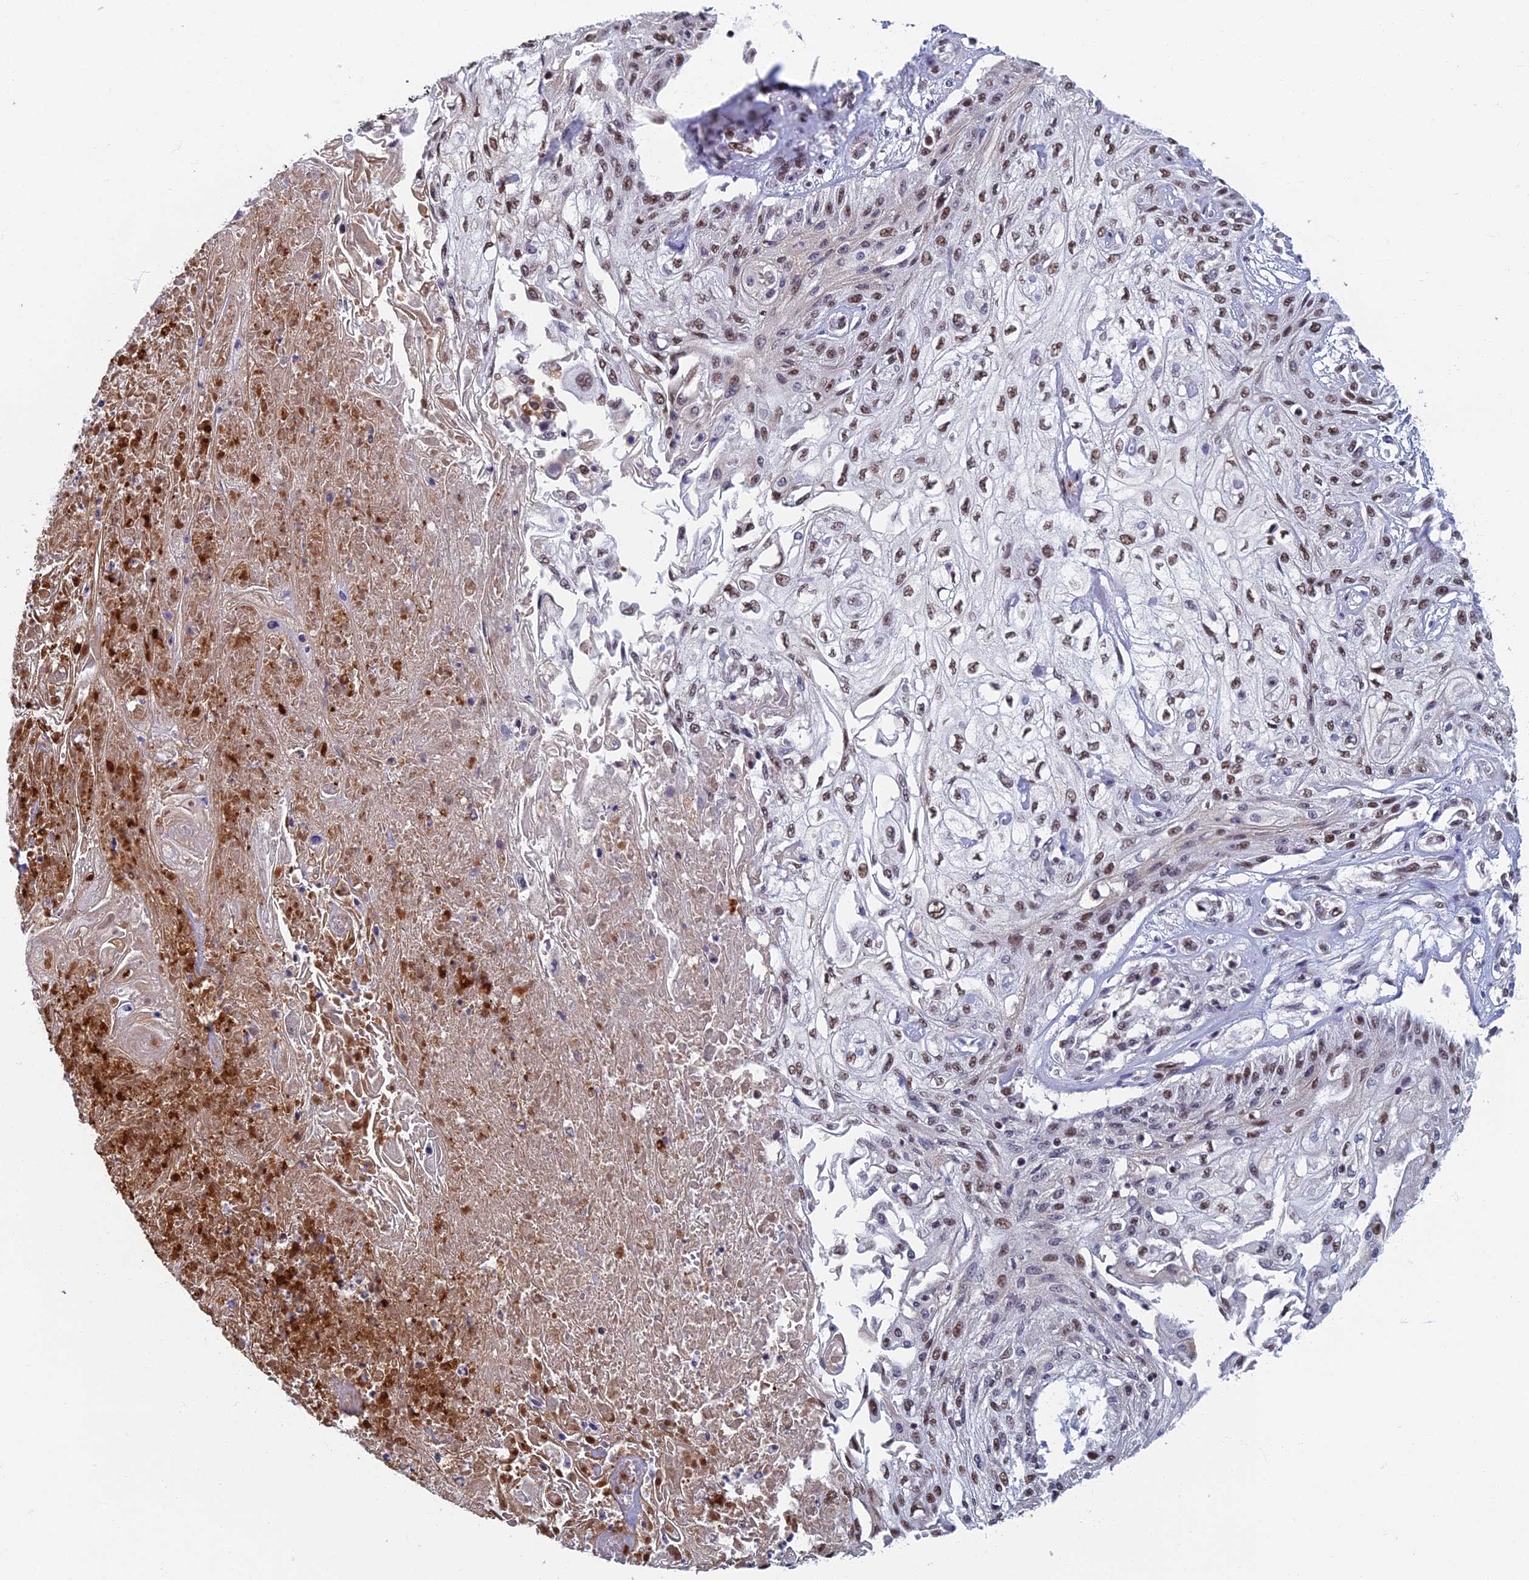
{"staining": {"intensity": "weak", "quantity": ">75%", "location": "nuclear"}, "tissue": "skin cancer", "cell_type": "Tumor cells", "image_type": "cancer", "snomed": [{"axis": "morphology", "description": "Squamous cell carcinoma, NOS"}, {"axis": "morphology", "description": "Squamous cell carcinoma, metastatic, NOS"}, {"axis": "topography", "description": "Skin"}, {"axis": "topography", "description": "Lymph node"}], "caption": "This is a histology image of immunohistochemistry (IHC) staining of skin cancer (metastatic squamous cell carcinoma), which shows weak positivity in the nuclear of tumor cells.", "gene": "TAF13", "patient": {"sex": "male", "age": 75}}